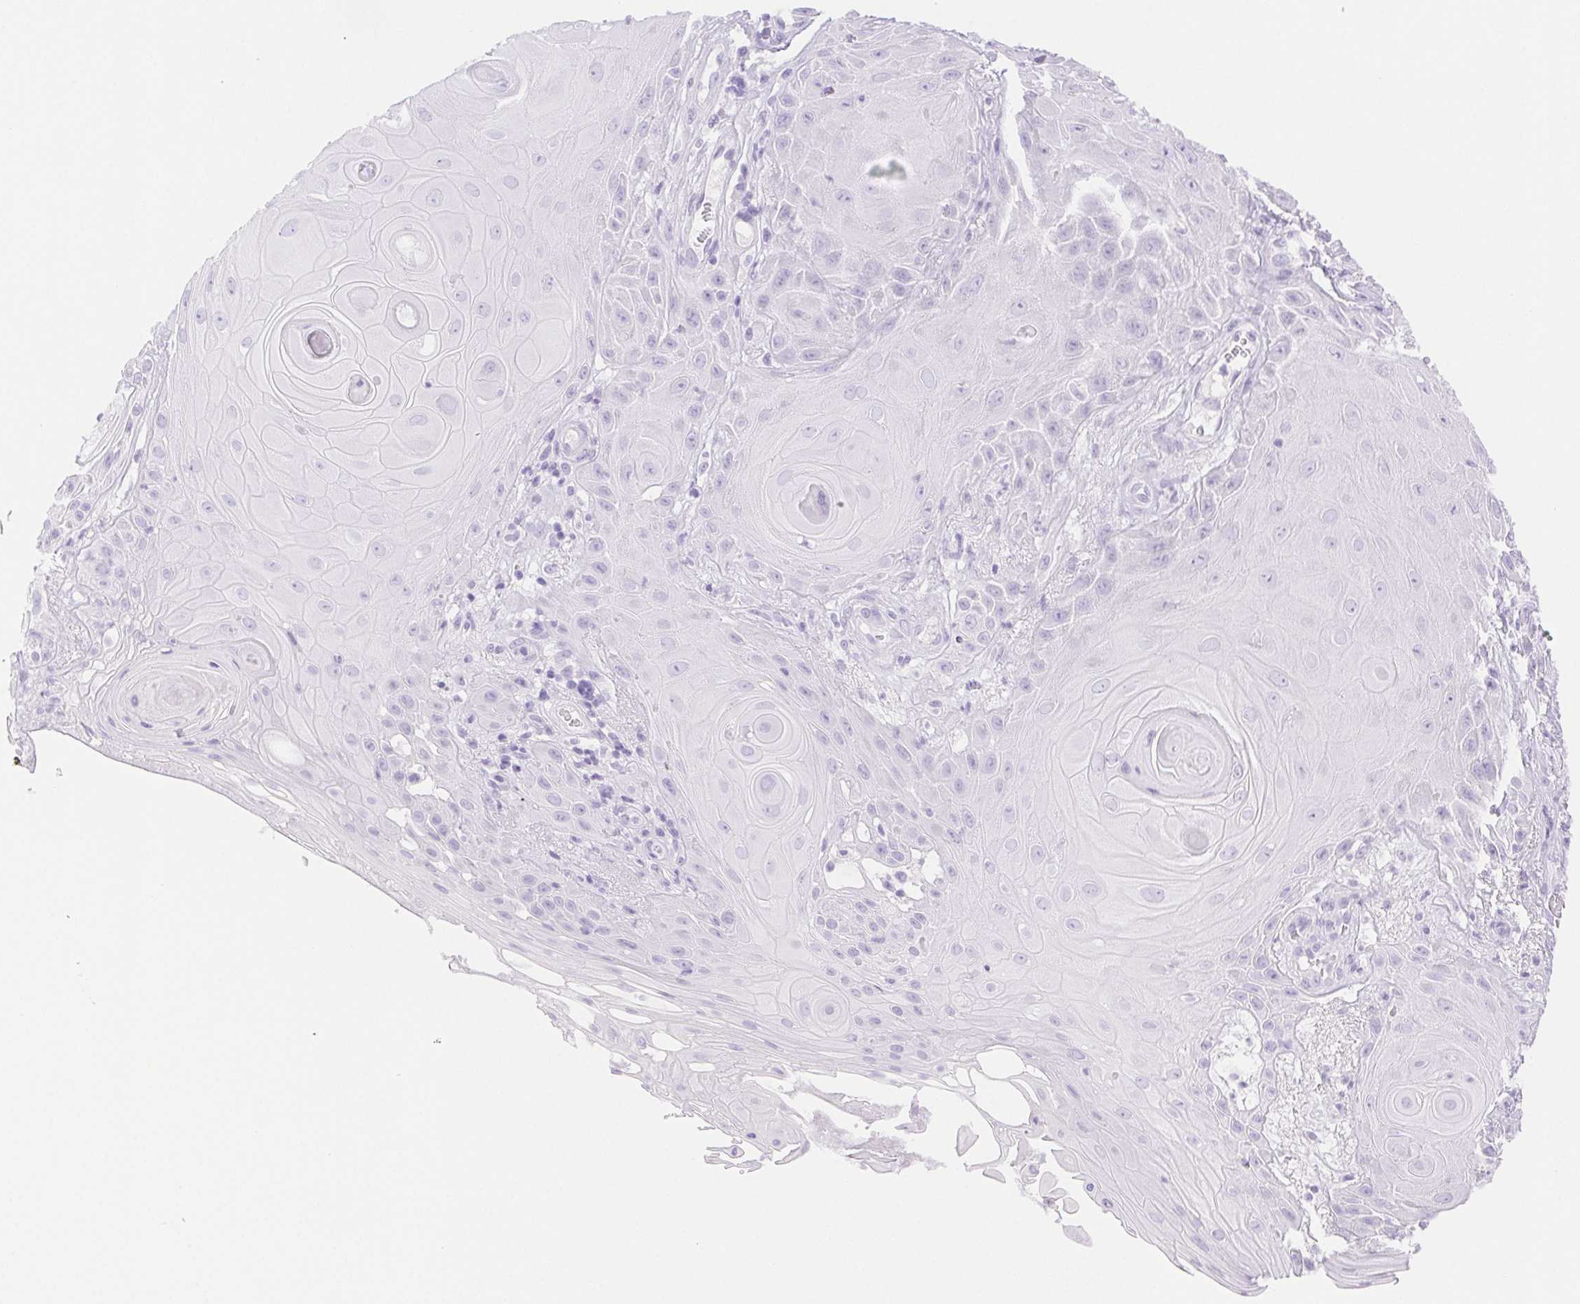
{"staining": {"intensity": "negative", "quantity": "none", "location": "none"}, "tissue": "skin cancer", "cell_type": "Tumor cells", "image_type": "cancer", "snomed": [{"axis": "morphology", "description": "Squamous cell carcinoma, NOS"}, {"axis": "topography", "description": "Skin"}], "caption": "DAB (3,3'-diaminobenzidine) immunohistochemical staining of human skin cancer (squamous cell carcinoma) demonstrates no significant positivity in tumor cells.", "gene": "SPACA4", "patient": {"sex": "male", "age": 62}}